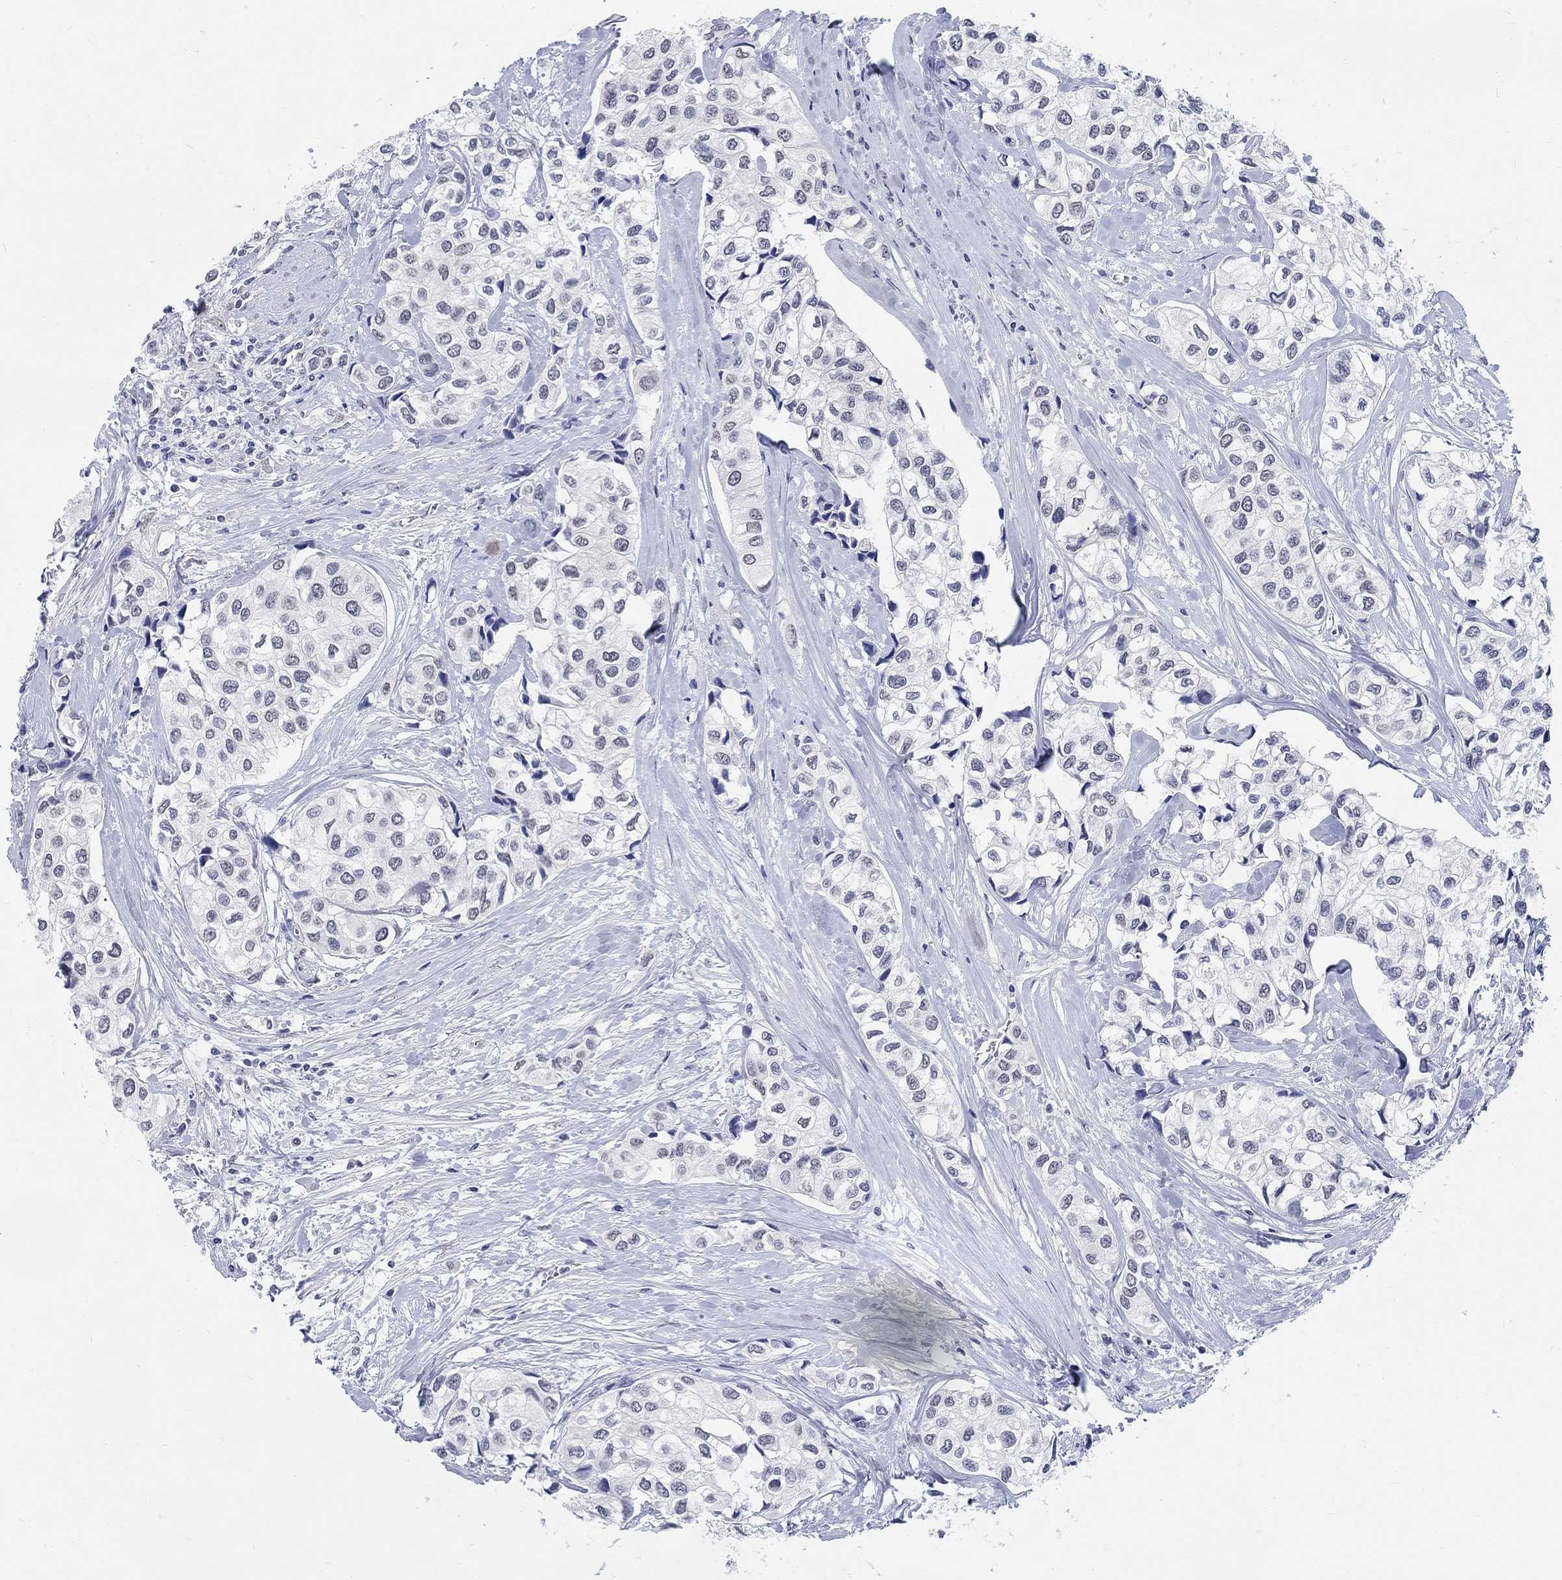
{"staining": {"intensity": "negative", "quantity": "none", "location": "none"}, "tissue": "urothelial cancer", "cell_type": "Tumor cells", "image_type": "cancer", "snomed": [{"axis": "morphology", "description": "Urothelial carcinoma, High grade"}, {"axis": "topography", "description": "Urinary bladder"}], "caption": "High-grade urothelial carcinoma stained for a protein using immunohistochemistry (IHC) shows no positivity tumor cells.", "gene": "ANKS1B", "patient": {"sex": "male", "age": 73}}